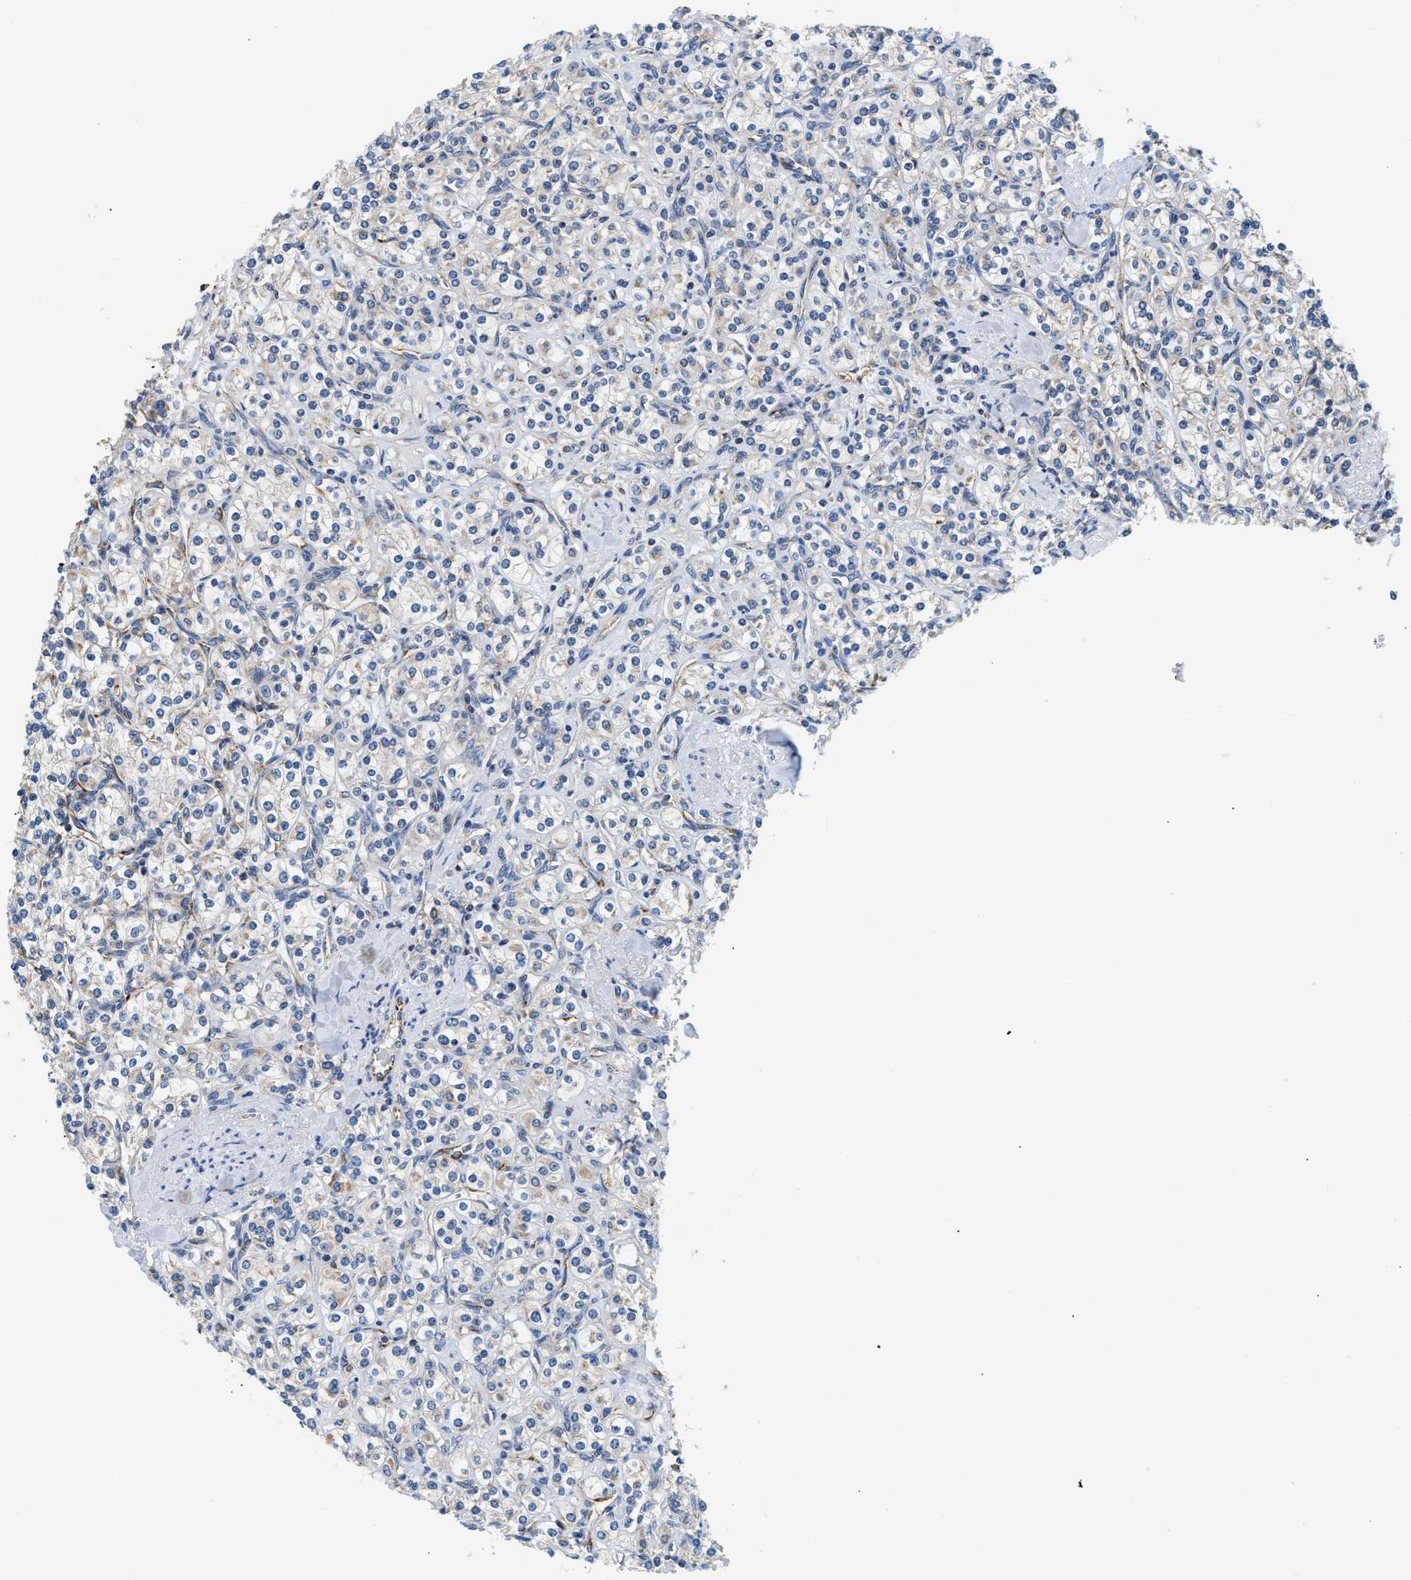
{"staining": {"intensity": "weak", "quantity": "<25%", "location": "cytoplasmic/membranous"}, "tissue": "renal cancer", "cell_type": "Tumor cells", "image_type": "cancer", "snomed": [{"axis": "morphology", "description": "Adenocarcinoma, NOS"}, {"axis": "topography", "description": "Kidney"}], "caption": "Protein analysis of renal adenocarcinoma displays no significant staining in tumor cells. (Stains: DAB IHC with hematoxylin counter stain, Microscopy: brightfield microscopy at high magnification).", "gene": "CCM2", "patient": {"sex": "male", "age": 77}}